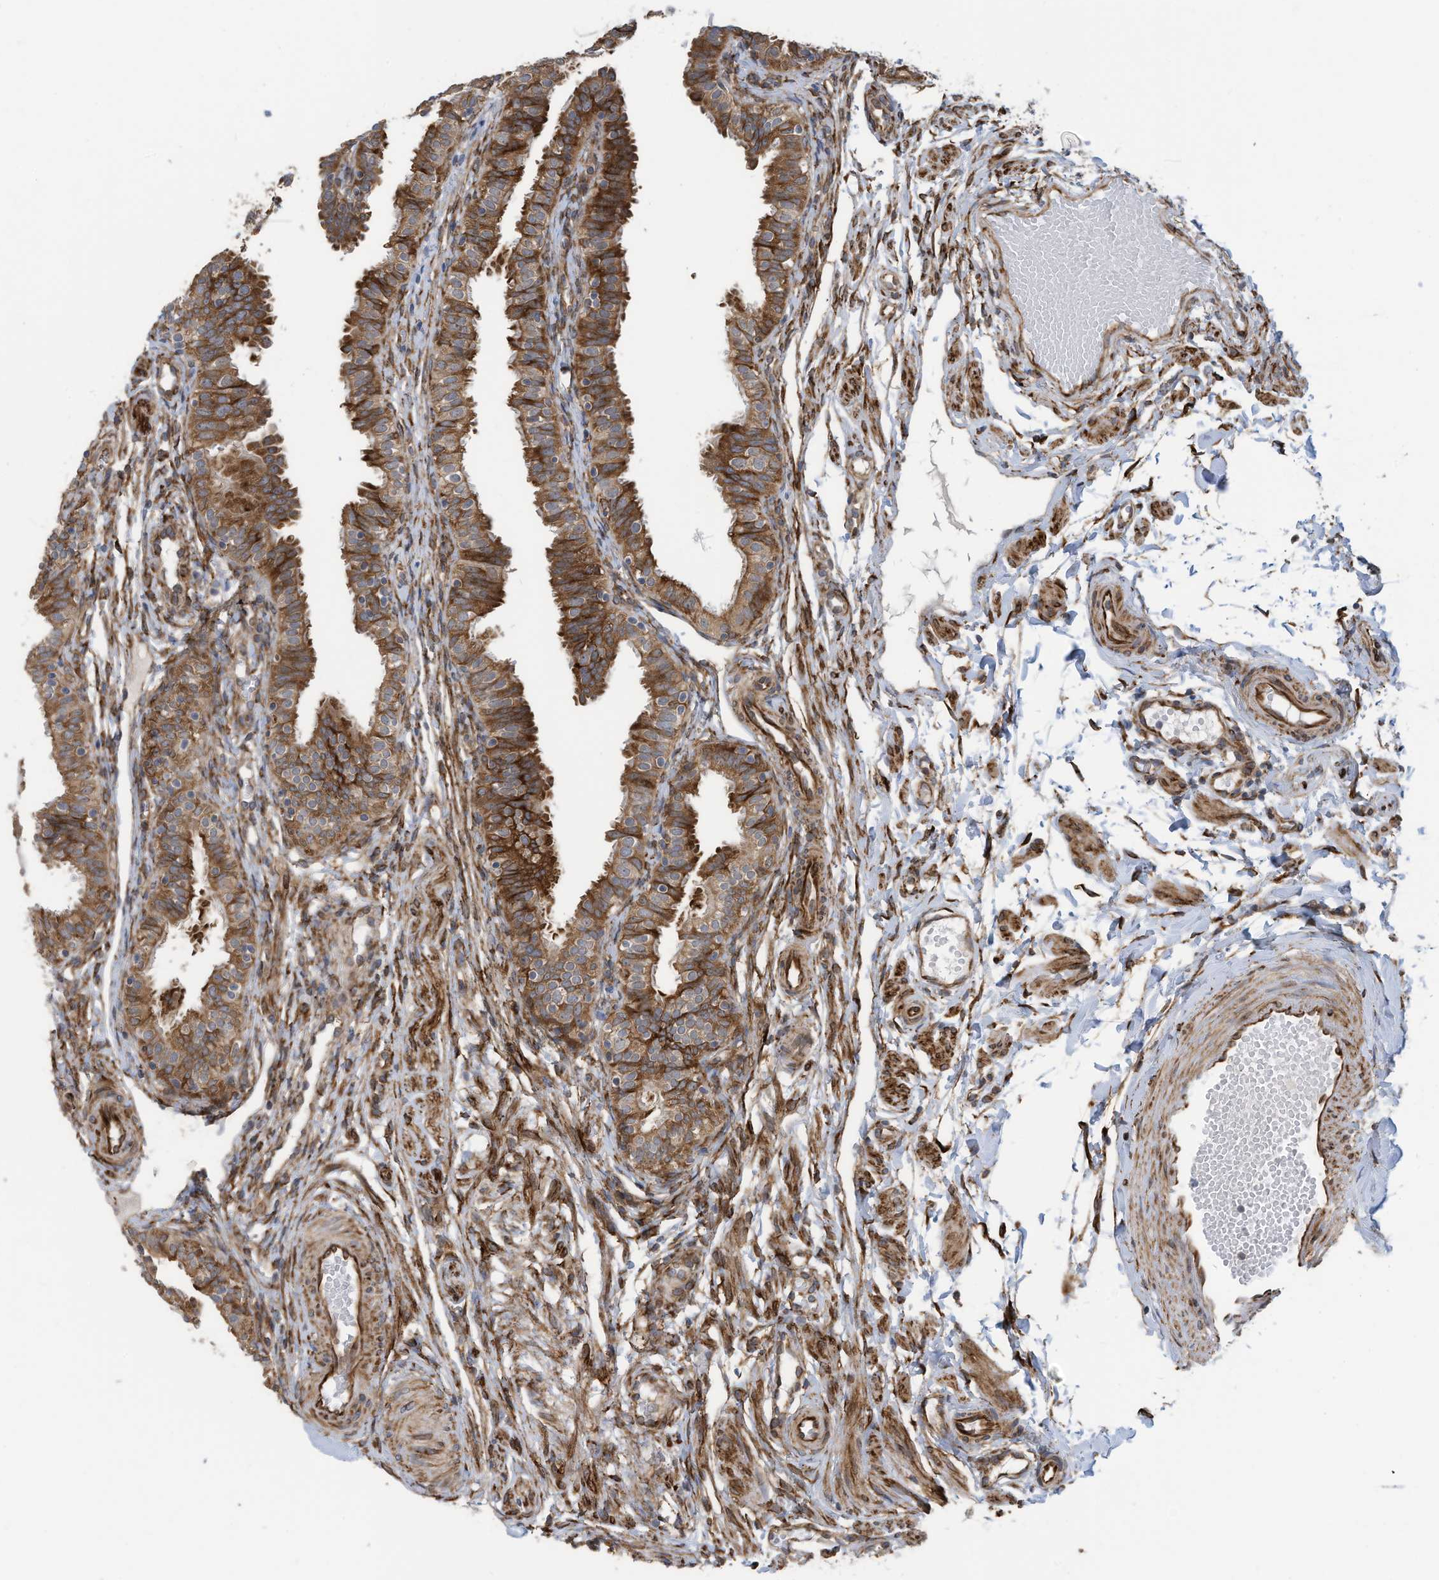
{"staining": {"intensity": "strong", "quantity": "25%-75%", "location": "cytoplasmic/membranous"}, "tissue": "fallopian tube", "cell_type": "Glandular cells", "image_type": "normal", "snomed": [{"axis": "morphology", "description": "Normal tissue, NOS"}, {"axis": "topography", "description": "Fallopian tube"}], "caption": "Immunohistochemistry (IHC) of benign human fallopian tube shows high levels of strong cytoplasmic/membranous expression in approximately 25%-75% of glandular cells. (DAB (3,3'-diaminobenzidine) = brown stain, brightfield microscopy at high magnification).", "gene": "ZBTB45", "patient": {"sex": "female", "age": 35}}